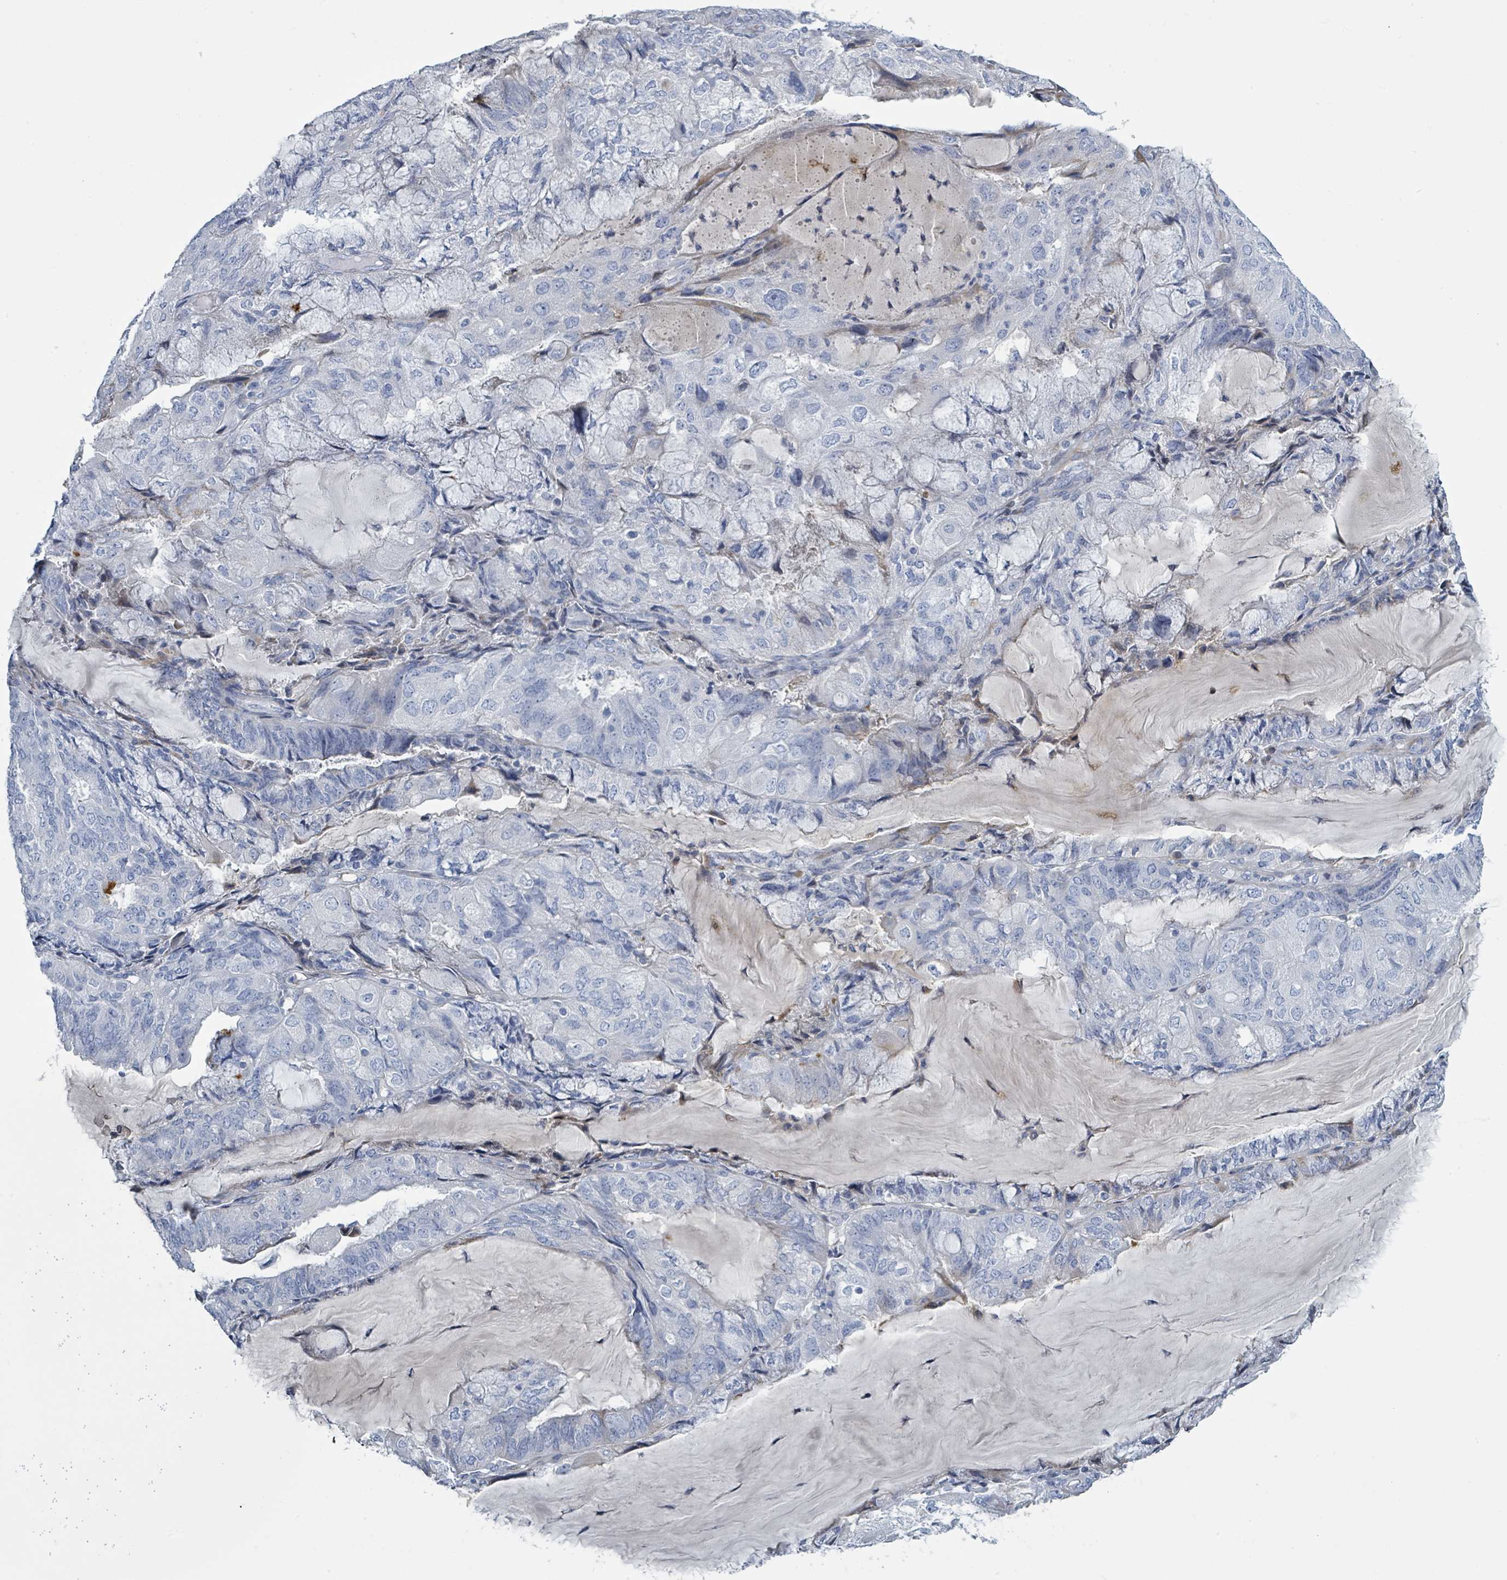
{"staining": {"intensity": "negative", "quantity": "none", "location": "none"}, "tissue": "endometrial cancer", "cell_type": "Tumor cells", "image_type": "cancer", "snomed": [{"axis": "morphology", "description": "Adenocarcinoma, NOS"}, {"axis": "topography", "description": "Endometrium"}], "caption": "Immunohistochemistry of human adenocarcinoma (endometrial) shows no positivity in tumor cells. Brightfield microscopy of immunohistochemistry stained with DAB (brown) and hematoxylin (blue), captured at high magnification.", "gene": "RAB33B", "patient": {"sex": "female", "age": 81}}